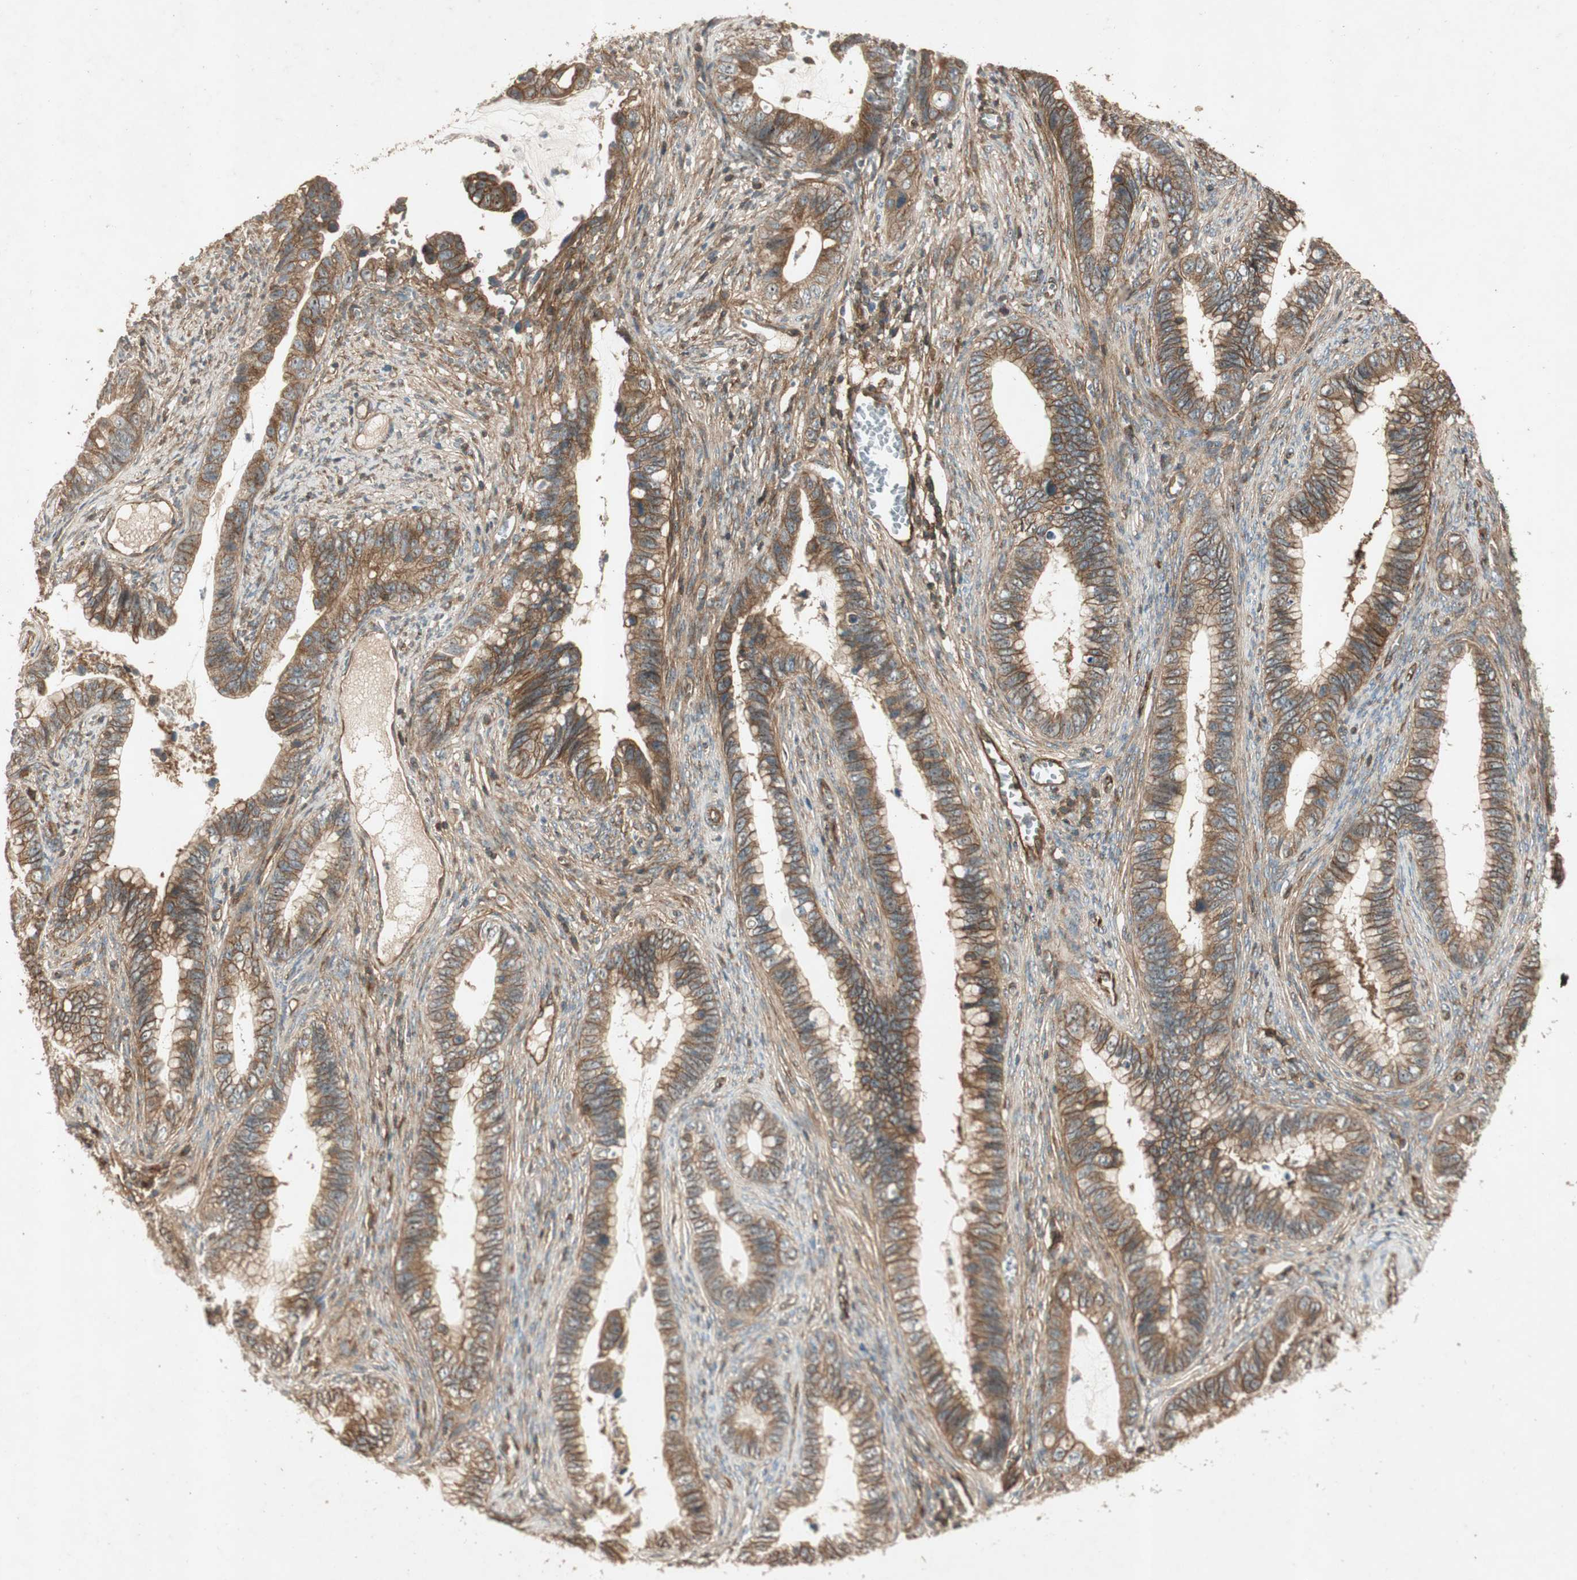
{"staining": {"intensity": "moderate", "quantity": ">75%", "location": "cytoplasmic/membranous"}, "tissue": "cervical cancer", "cell_type": "Tumor cells", "image_type": "cancer", "snomed": [{"axis": "morphology", "description": "Adenocarcinoma, NOS"}, {"axis": "topography", "description": "Cervix"}], "caption": "The photomicrograph reveals a brown stain indicating the presence of a protein in the cytoplasmic/membranous of tumor cells in cervical cancer.", "gene": "BTN3A3", "patient": {"sex": "female", "age": 44}}